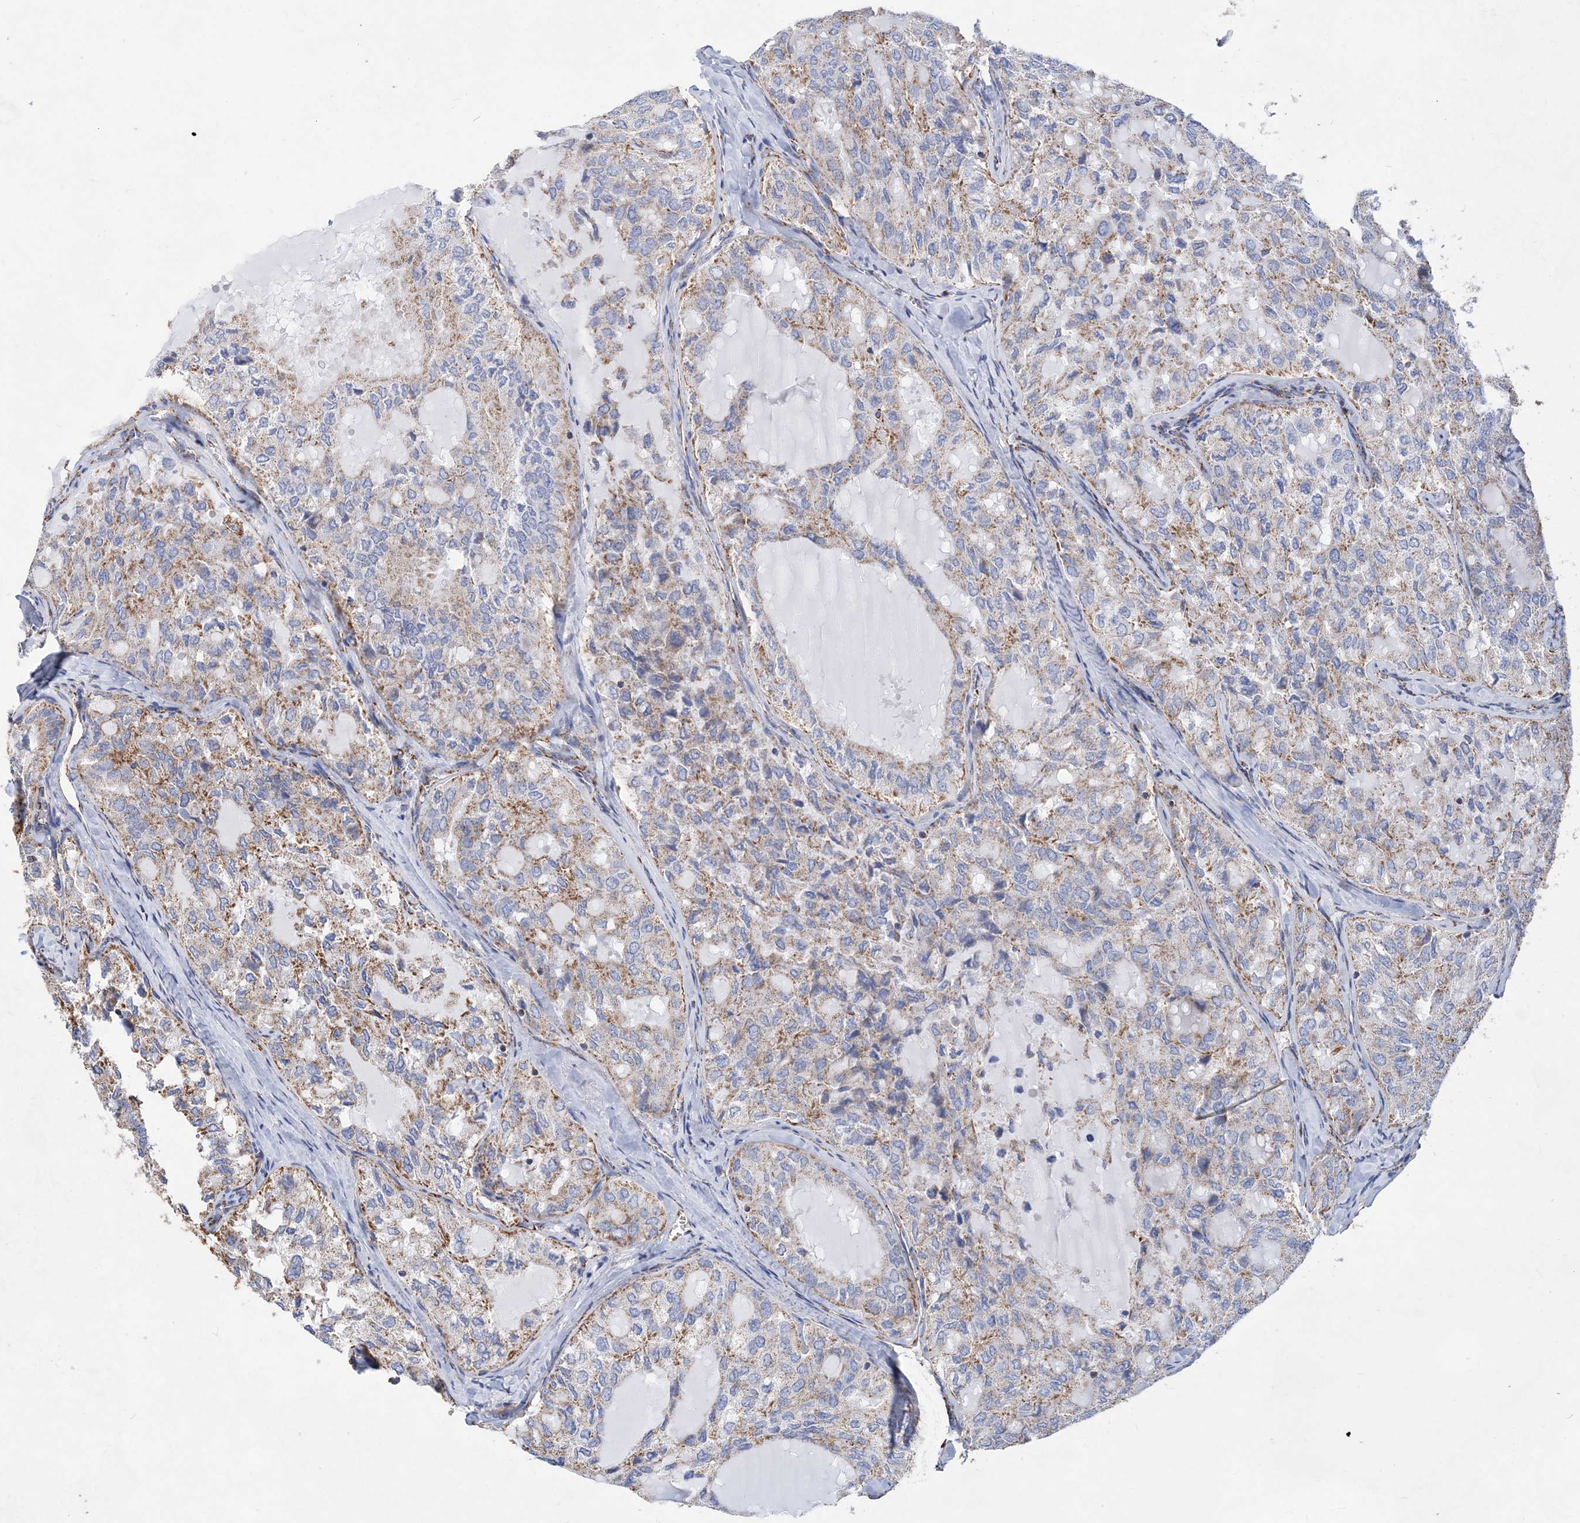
{"staining": {"intensity": "moderate", "quantity": "<25%", "location": "cytoplasmic/membranous"}, "tissue": "thyroid cancer", "cell_type": "Tumor cells", "image_type": "cancer", "snomed": [{"axis": "morphology", "description": "Follicular adenoma carcinoma, NOS"}, {"axis": "topography", "description": "Thyroid gland"}], "caption": "DAB immunohistochemical staining of thyroid follicular adenoma carcinoma reveals moderate cytoplasmic/membranous protein expression in about <25% of tumor cells.", "gene": "ACOT9", "patient": {"sex": "male", "age": 75}}